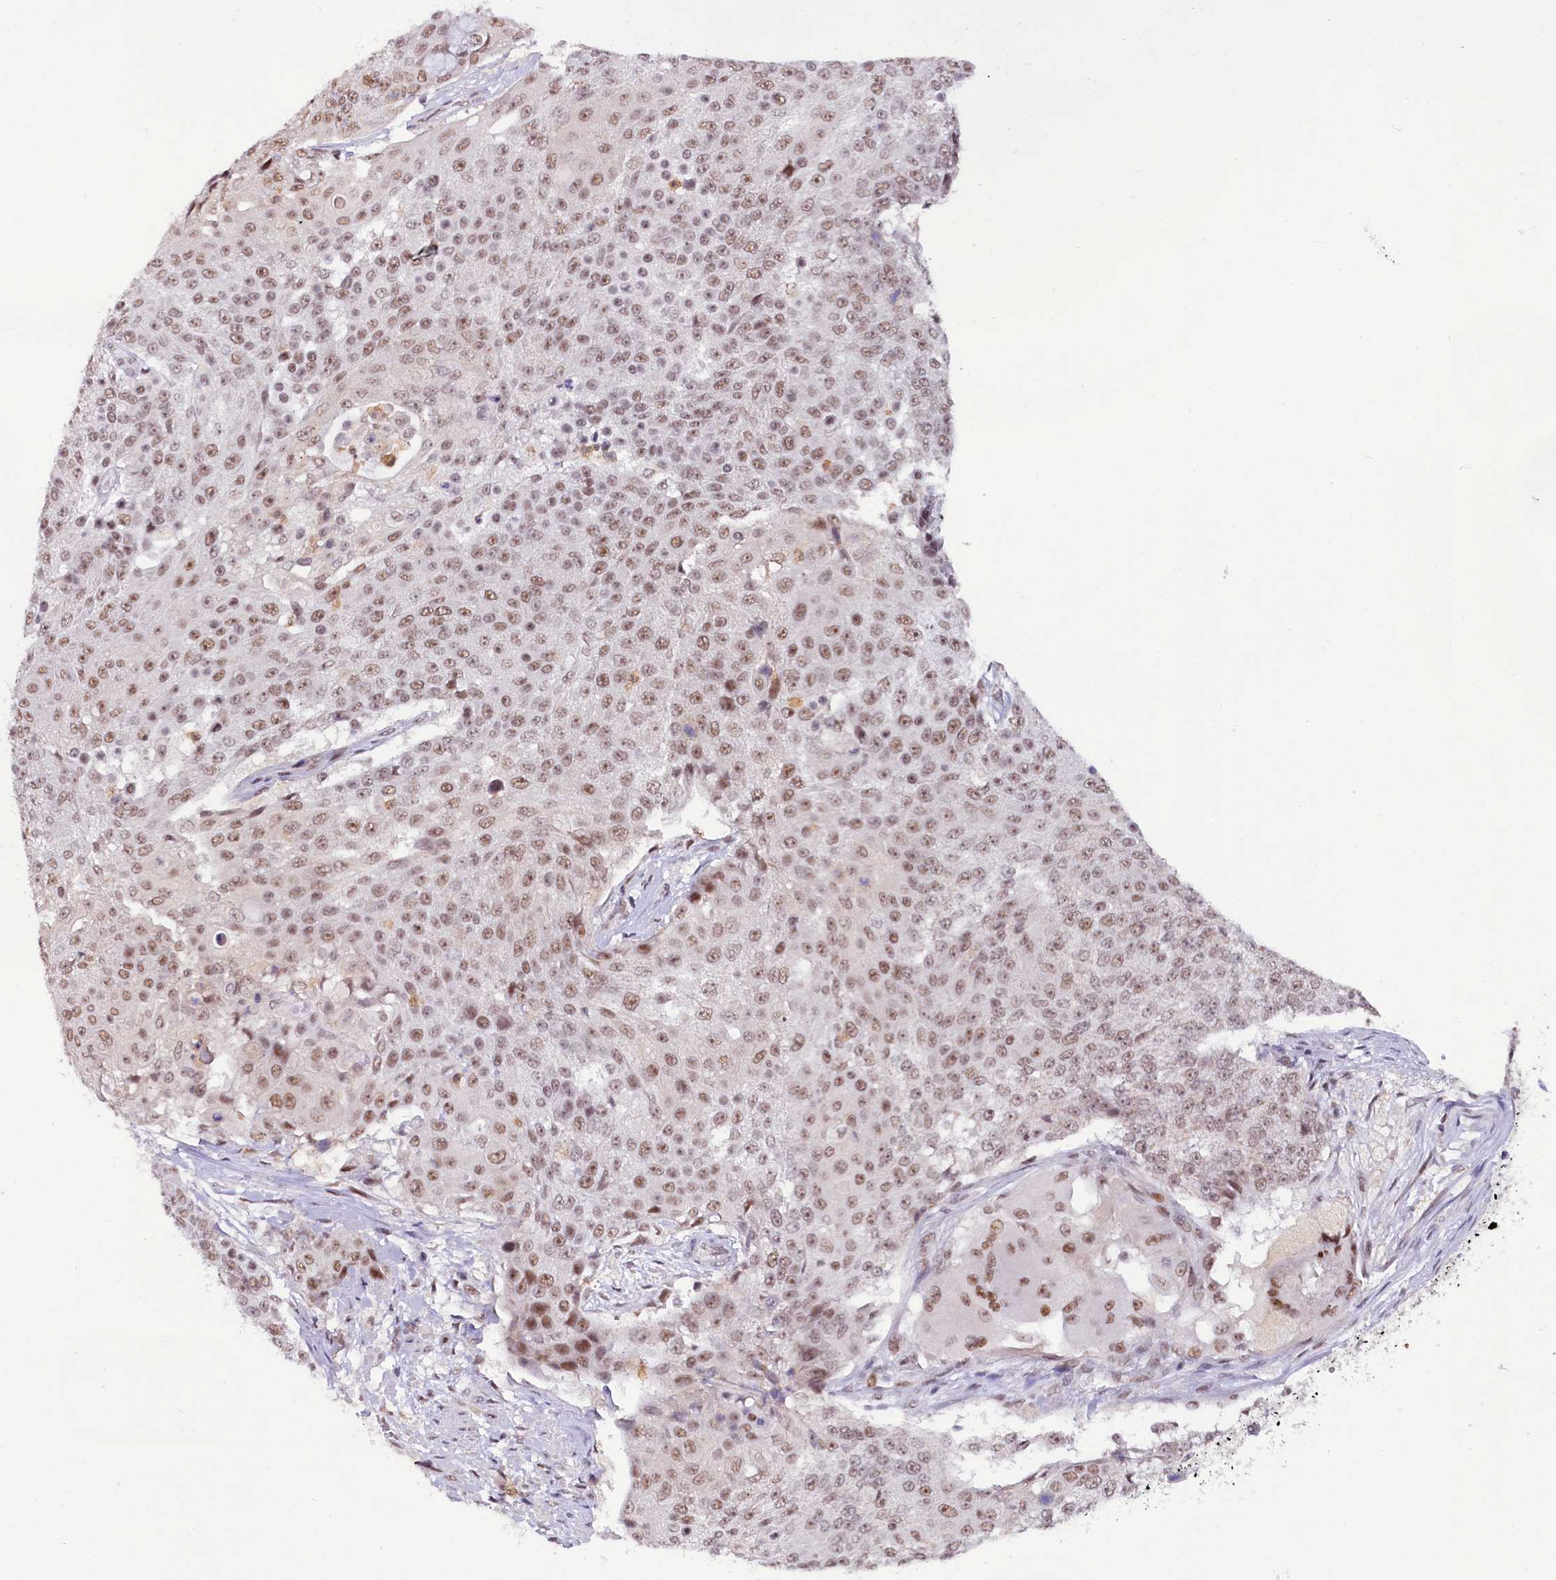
{"staining": {"intensity": "moderate", "quantity": ">75%", "location": "nuclear"}, "tissue": "urothelial cancer", "cell_type": "Tumor cells", "image_type": "cancer", "snomed": [{"axis": "morphology", "description": "Urothelial carcinoma, High grade"}, {"axis": "topography", "description": "Urinary bladder"}], "caption": "Immunohistochemical staining of human urothelial carcinoma (high-grade) displays medium levels of moderate nuclear protein positivity in about >75% of tumor cells.", "gene": "SCAF11", "patient": {"sex": "female", "age": 63}}